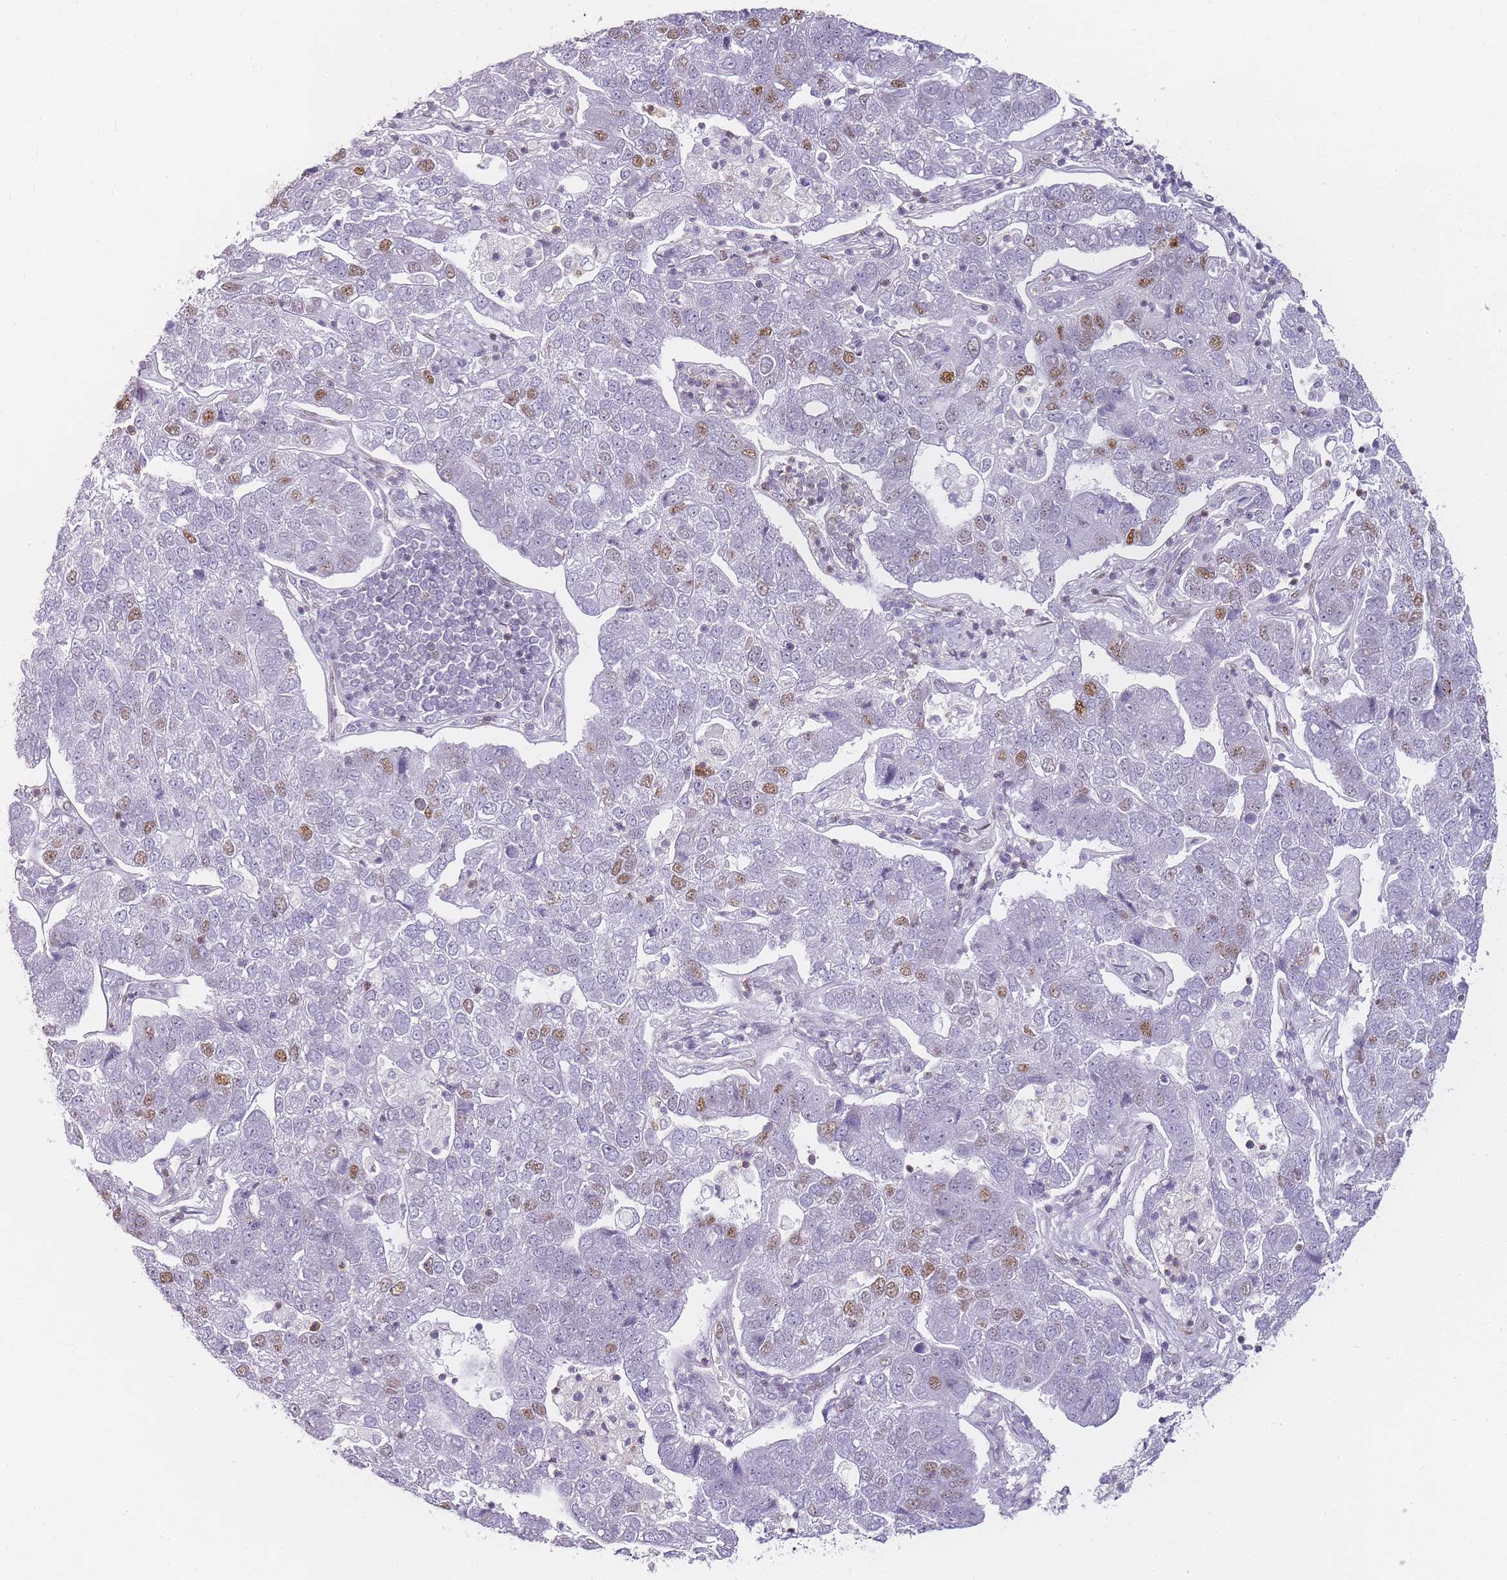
{"staining": {"intensity": "negative", "quantity": "none", "location": "none"}, "tissue": "pancreatic cancer", "cell_type": "Tumor cells", "image_type": "cancer", "snomed": [{"axis": "morphology", "description": "Adenocarcinoma, NOS"}, {"axis": "topography", "description": "Pancreas"}], "caption": "The immunohistochemistry micrograph has no significant staining in tumor cells of pancreatic adenocarcinoma tissue. (Stains: DAB (3,3'-diaminobenzidine) immunohistochemistry (IHC) with hematoxylin counter stain, Microscopy: brightfield microscopy at high magnification).", "gene": "JAKMIP1", "patient": {"sex": "female", "age": 61}}